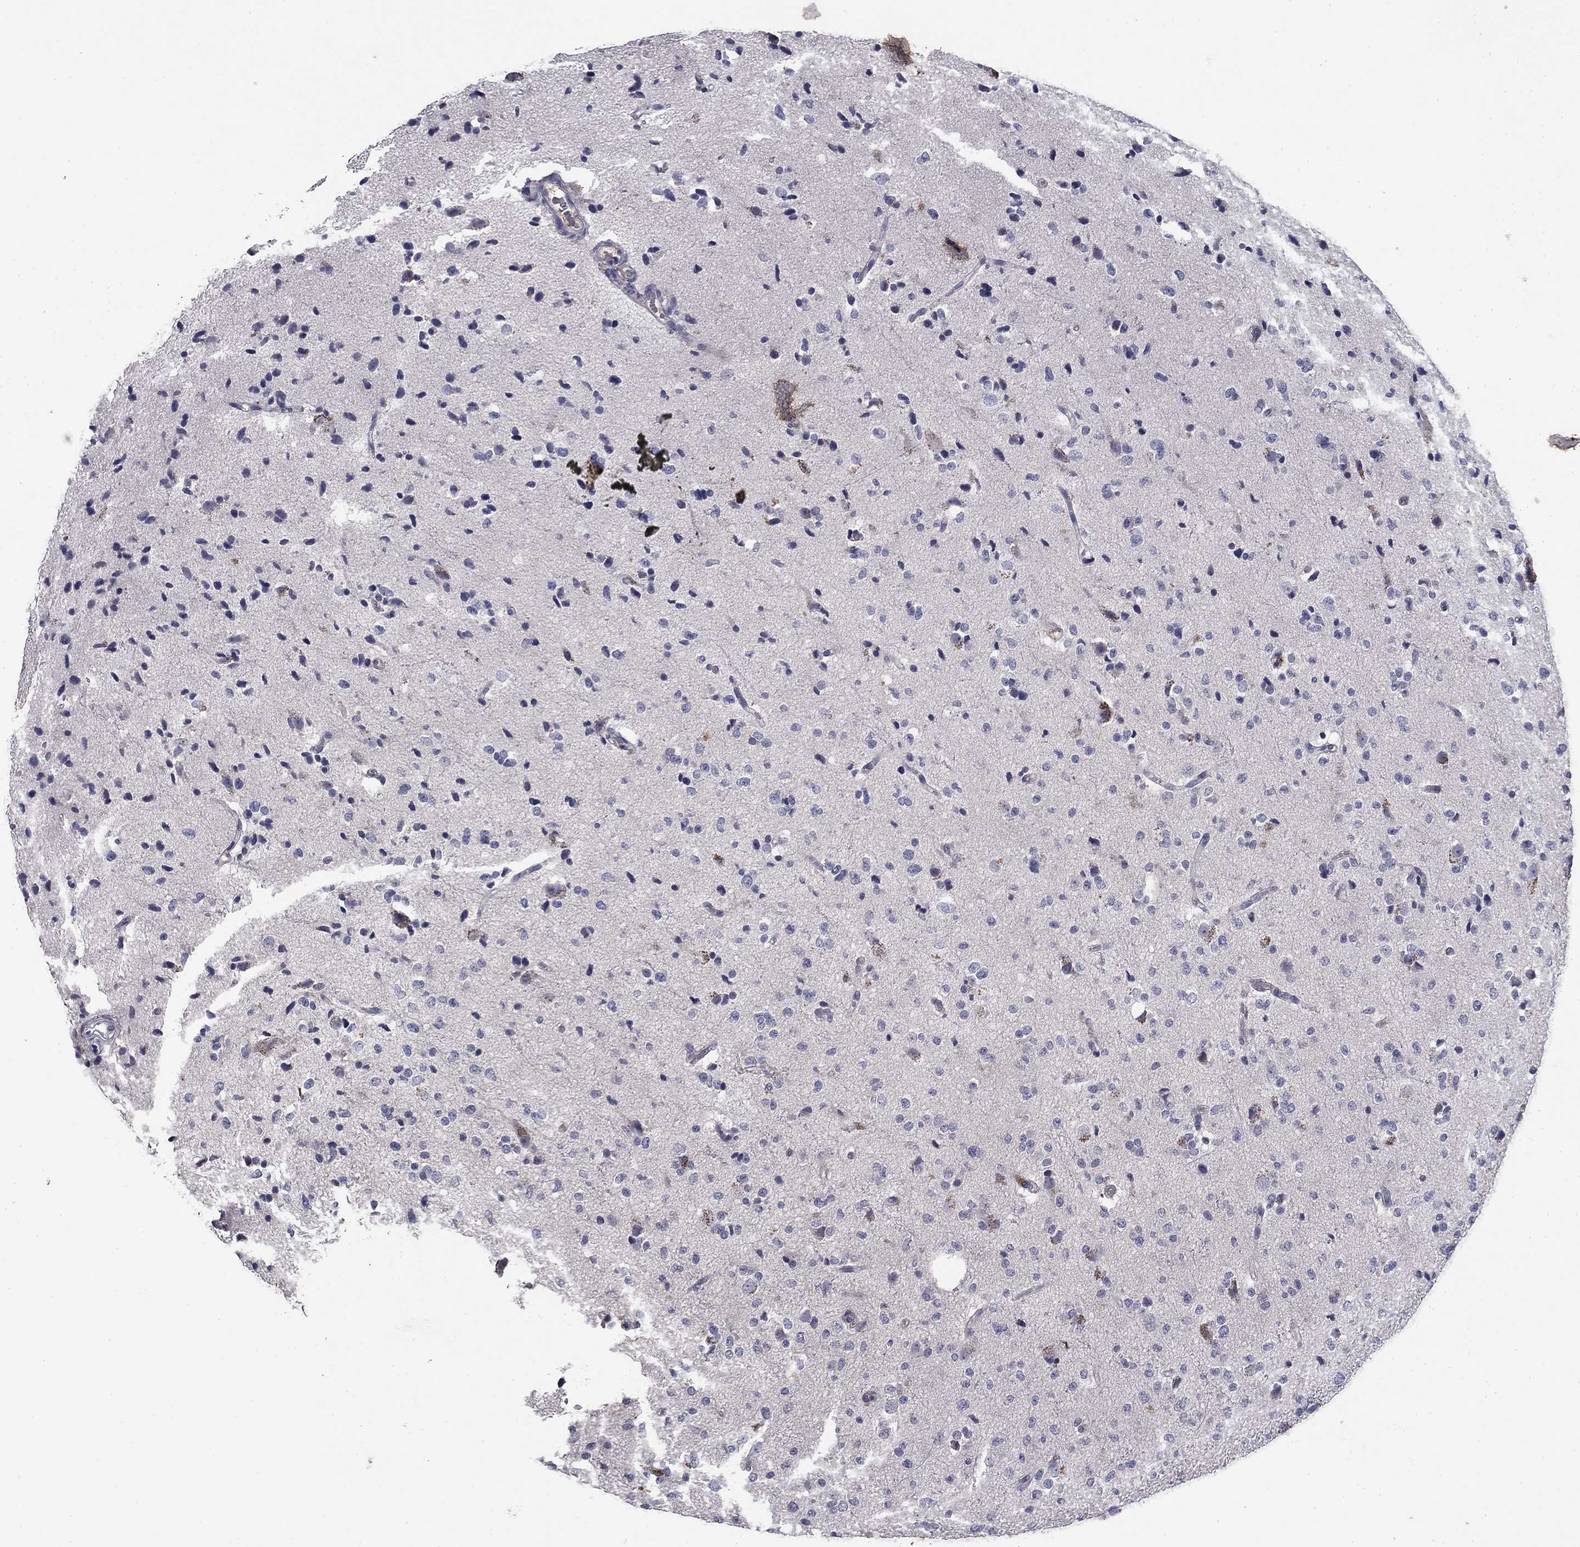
{"staining": {"intensity": "negative", "quantity": "none", "location": "none"}, "tissue": "glioma", "cell_type": "Tumor cells", "image_type": "cancer", "snomed": [{"axis": "morphology", "description": "Glioma, malignant, Low grade"}, {"axis": "topography", "description": "Brain"}], "caption": "High magnification brightfield microscopy of glioma stained with DAB (brown) and counterstained with hematoxylin (blue): tumor cells show no significant positivity.", "gene": "COL2A1", "patient": {"sex": "male", "age": 41}}